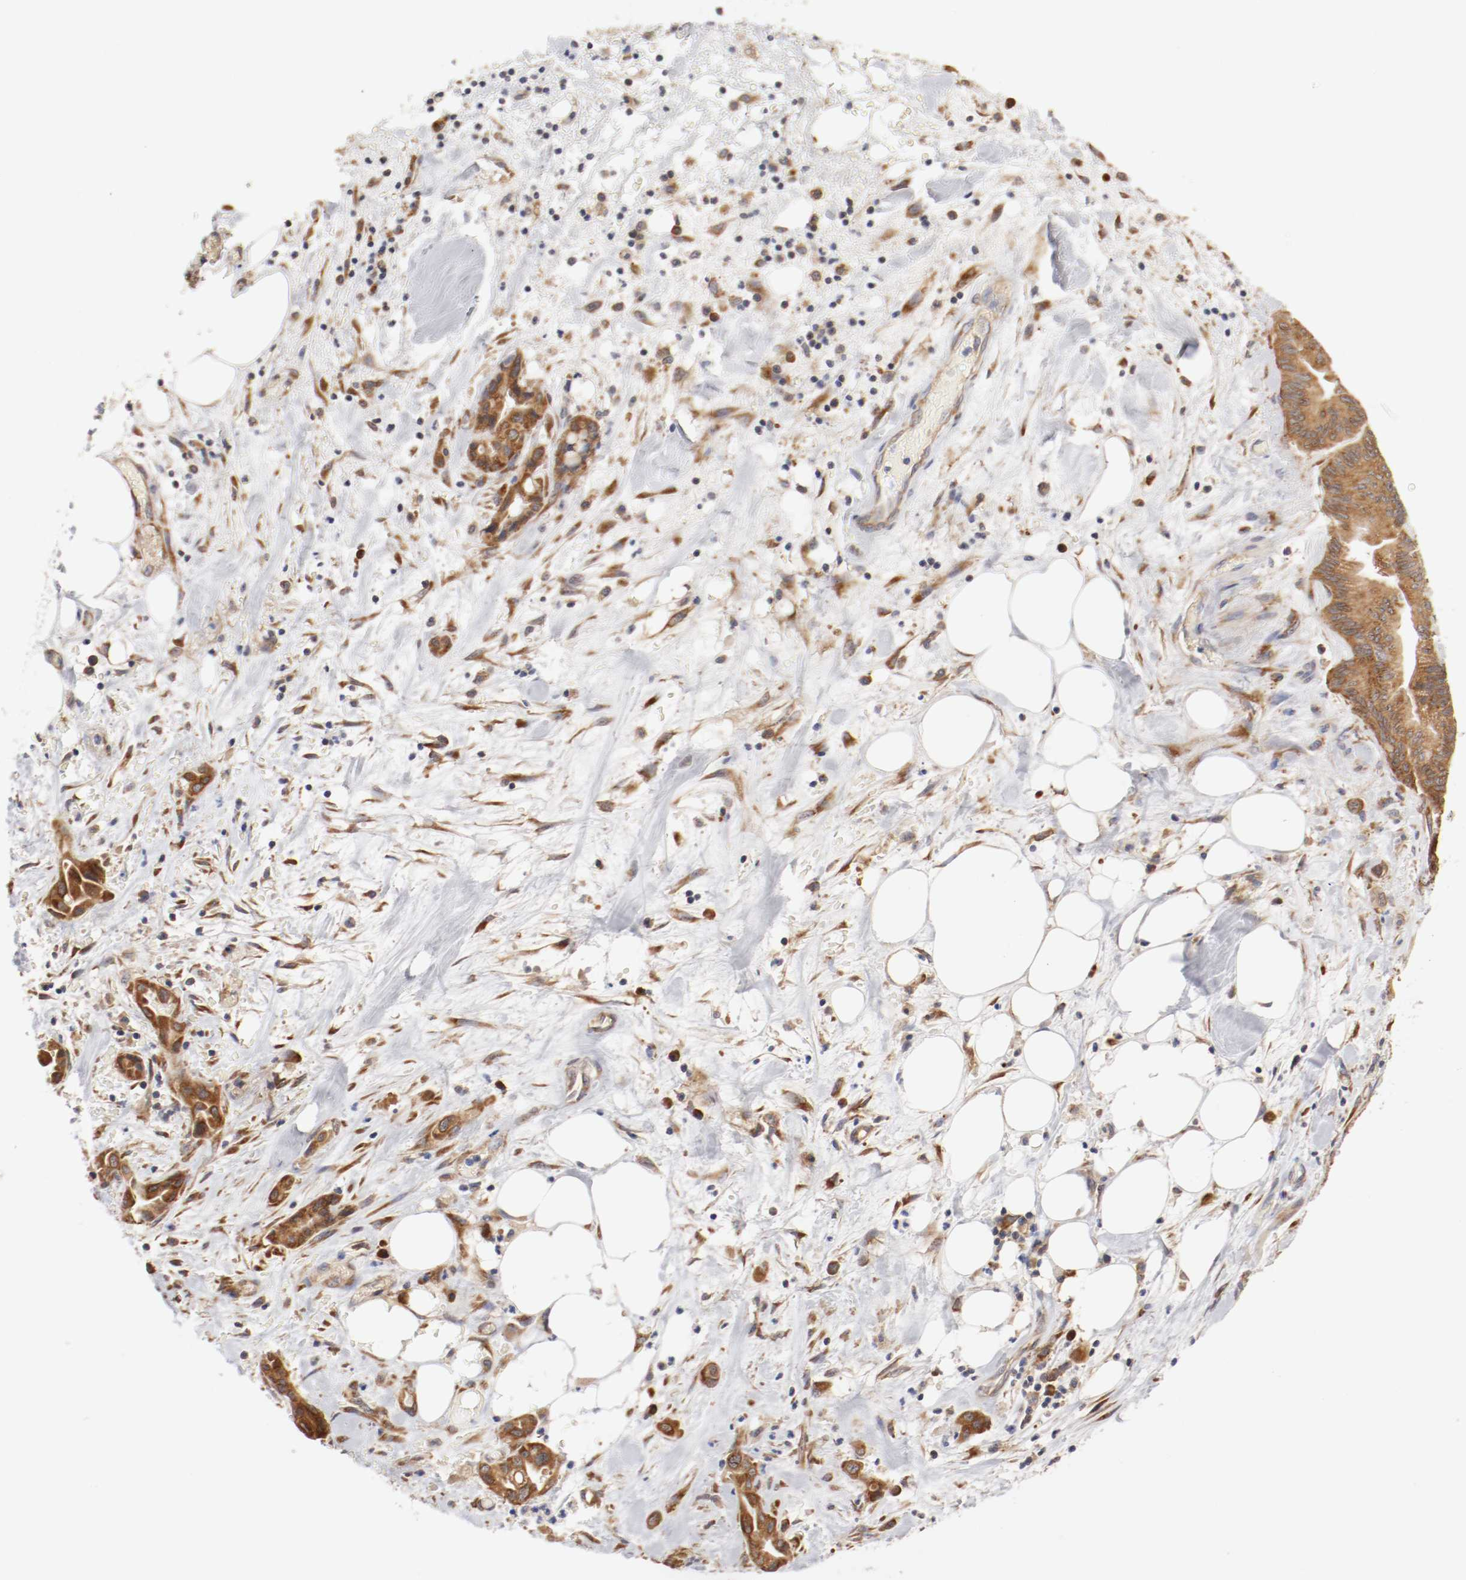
{"staining": {"intensity": "strong", "quantity": ">75%", "location": "cytoplasmic/membranous"}, "tissue": "liver cancer", "cell_type": "Tumor cells", "image_type": "cancer", "snomed": [{"axis": "morphology", "description": "Cholangiocarcinoma"}, {"axis": "topography", "description": "Liver"}], "caption": "Brown immunohistochemical staining in cholangiocarcinoma (liver) demonstrates strong cytoplasmic/membranous positivity in approximately >75% of tumor cells.", "gene": "FKBP3", "patient": {"sex": "female", "age": 68}}